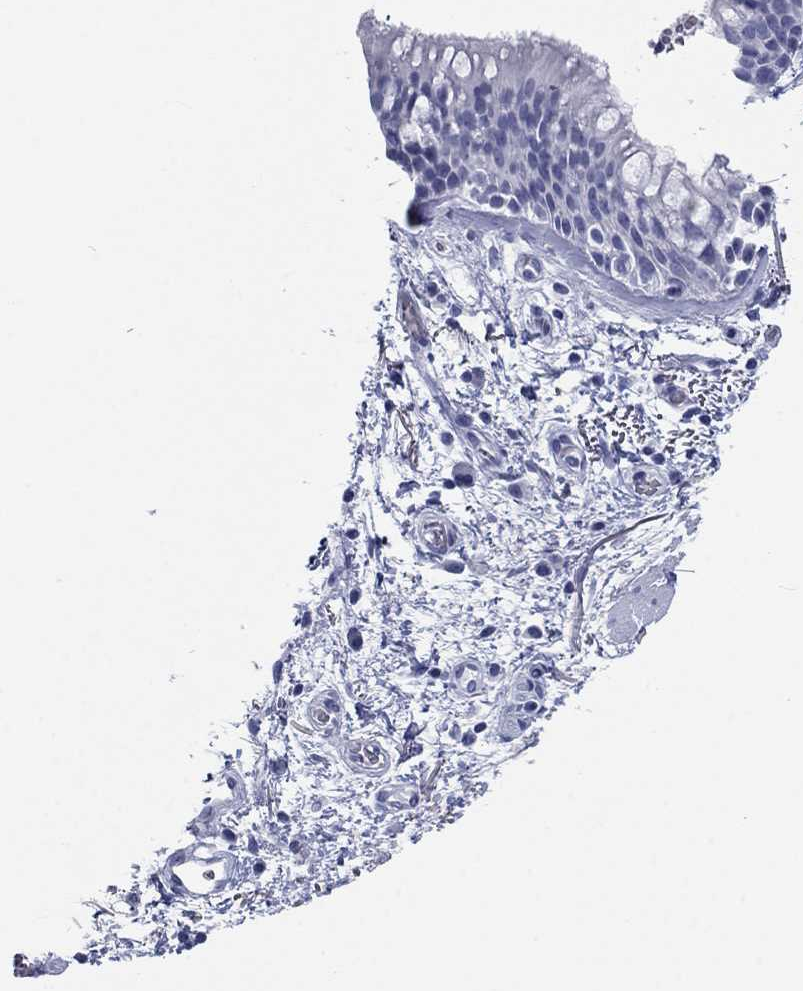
{"staining": {"intensity": "negative", "quantity": "none", "location": "none"}, "tissue": "bronchus", "cell_type": "Respiratory epithelial cells", "image_type": "normal", "snomed": [{"axis": "morphology", "description": "Normal tissue, NOS"}, {"axis": "topography", "description": "Bronchus"}, {"axis": "topography", "description": "Lung"}], "caption": "A high-resolution micrograph shows IHC staining of unremarkable bronchus, which displays no significant positivity in respiratory epithelial cells.", "gene": "CALB1", "patient": {"sex": "female", "age": 57}}